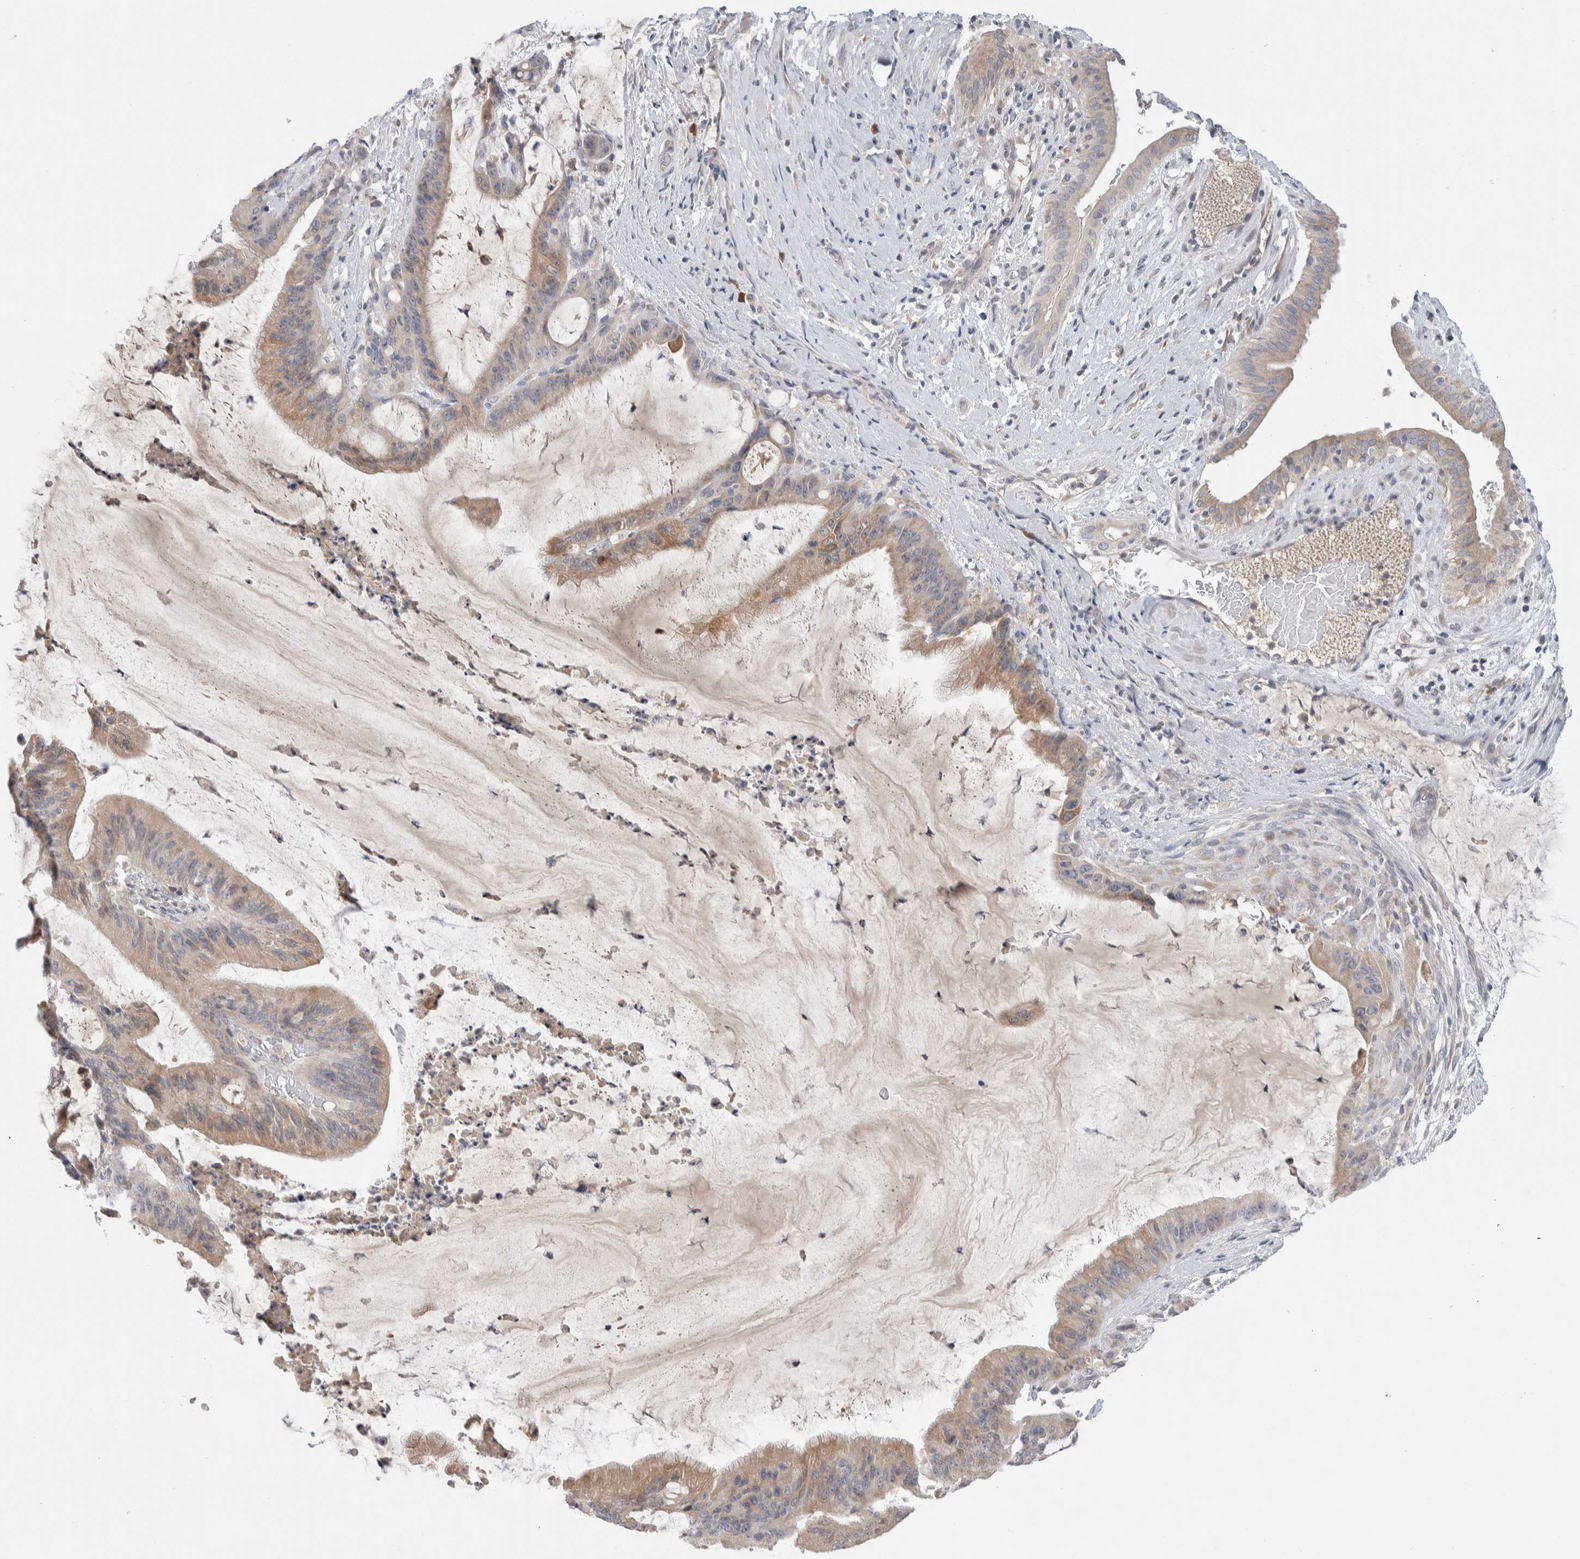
{"staining": {"intensity": "weak", "quantity": "25%-75%", "location": "cytoplasmic/membranous"}, "tissue": "liver cancer", "cell_type": "Tumor cells", "image_type": "cancer", "snomed": [{"axis": "morphology", "description": "Normal tissue, NOS"}, {"axis": "morphology", "description": "Cholangiocarcinoma"}, {"axis": "topography", "description": "Liver"}, {"axis": "topography", "description": "Peripheral nerve tissue"}], "caption": "Protein analysis of liver cancer tissue reveals weak cytoplasmic/membranous expression in about 25%-75% of tumor cells.", "gene": "RUSF1", "patient": {"sex": "female", "age": 73}}